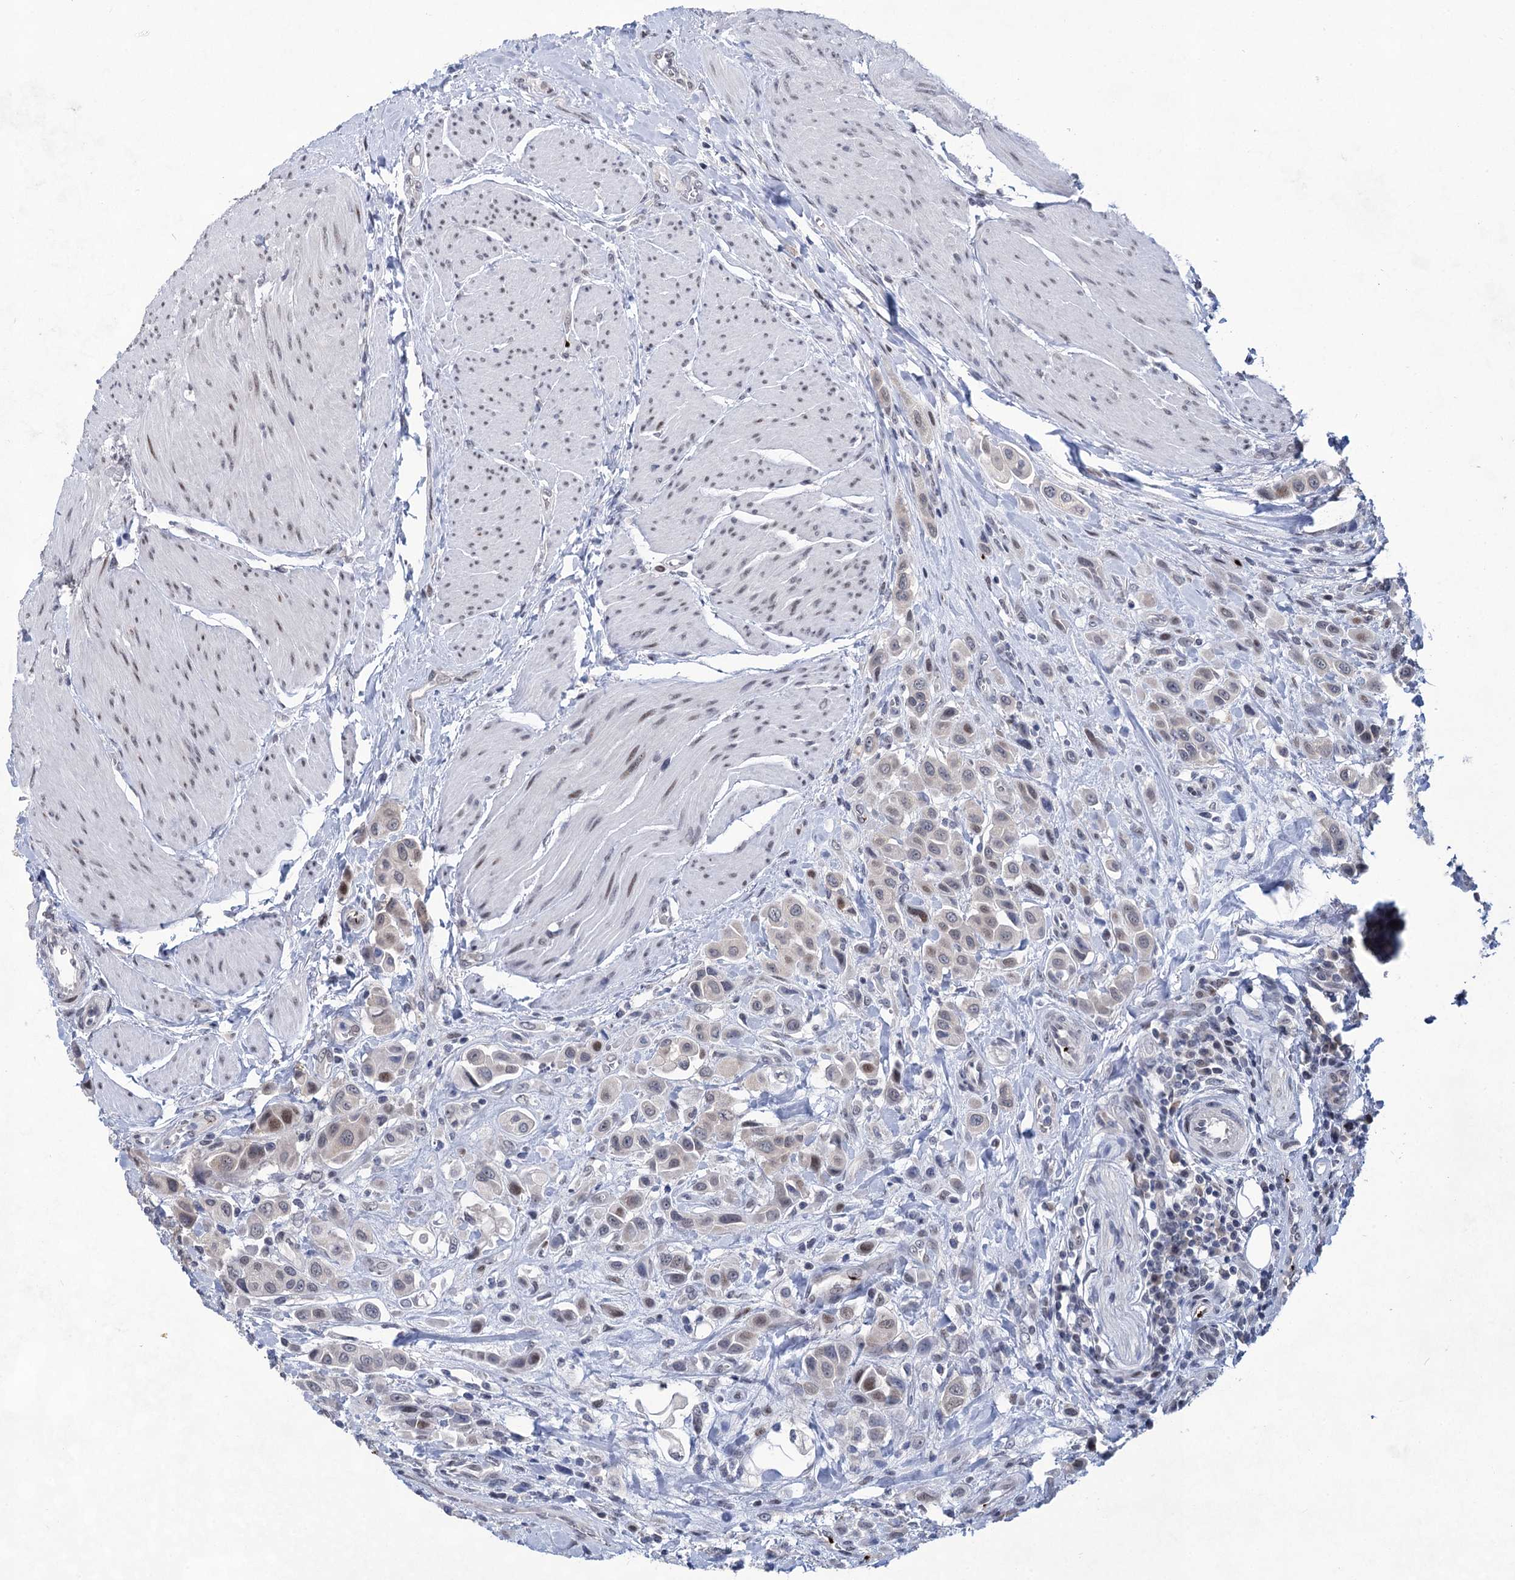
{"staining": {"intensity": "weak", "quantity": "<25%", "location": "nuclear"}, "tissue": "urothelial cancer", "cell_type": "Tumor cells", "image_type": "cancer", "snomed": [{"axis": "morphology", "description": "Urothelial carcinoma, High grade"}, {"axis": "topography", "description": "Urinary bladder"}], "caption": "The IHC histopathology image has no significant expression in tumor cells of high-grade urothelial carcinoma tissue.", "gene": "MON2", "patient": {"sex": "male", "age": 50}}